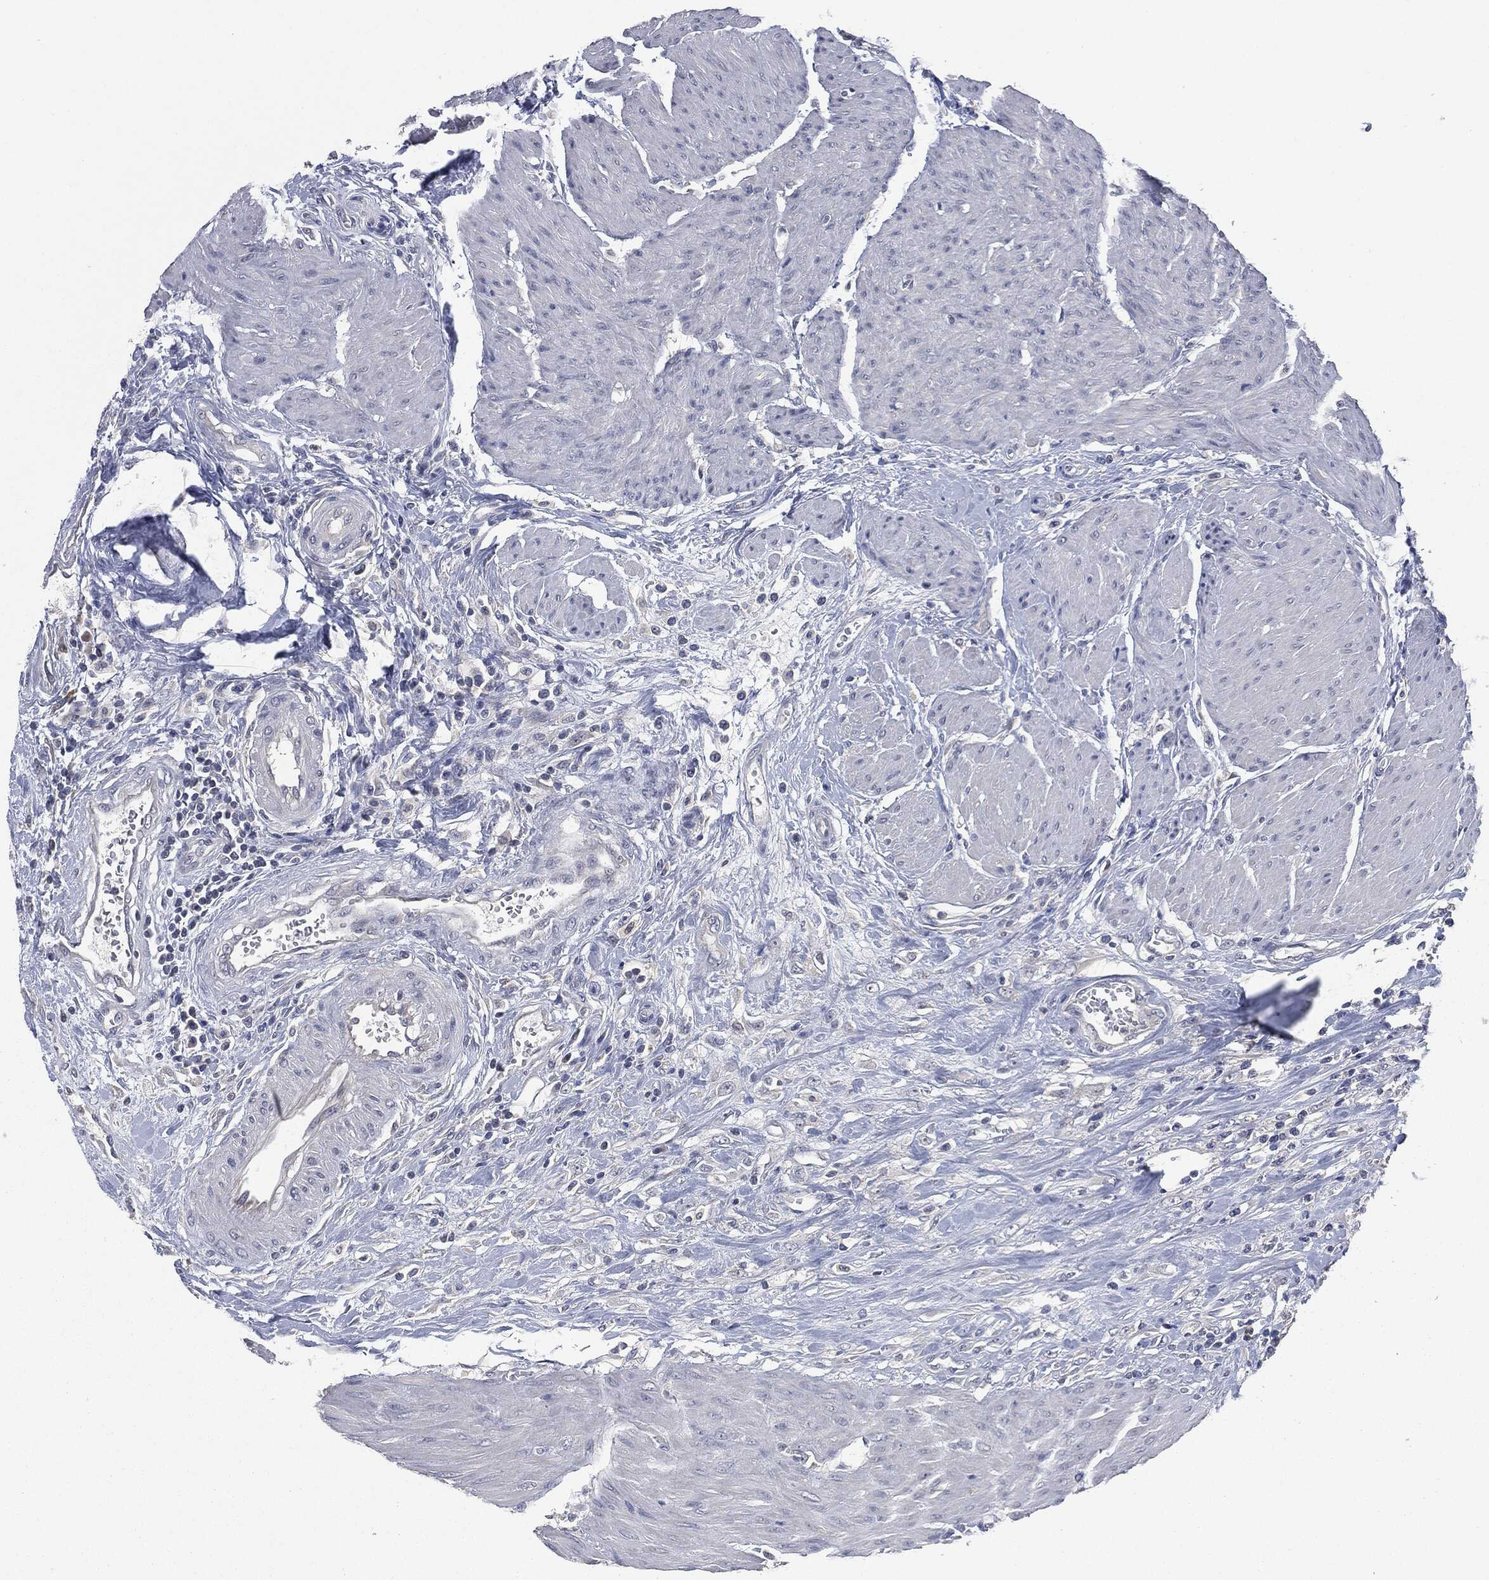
{"staining": {"intensity": "negative", "quantity": "none", "location": "none"}, "tissue": "urothelial cancer", "cell_type": "Tumor cells", "image_type": "cancer", "snomed": [{"axis": "morphology", "description": "Urothelial carcinoma, High grade"}, {"axis": "topography", "description": "Urinary bladder"}], "caption": "Immunohistochemical staining of human high-grade urothelial carcinoma shows no significant expression in tumor cells. (Stains: DAB (3,3'-diaminobenzidine) immunohistochemistry (IHC) with hematoxylin counter stain, Microscopy: brightfield microscopy at high magnification).", "gene": "IL1RN", "patient": {"sex": "male", "age": 35}}